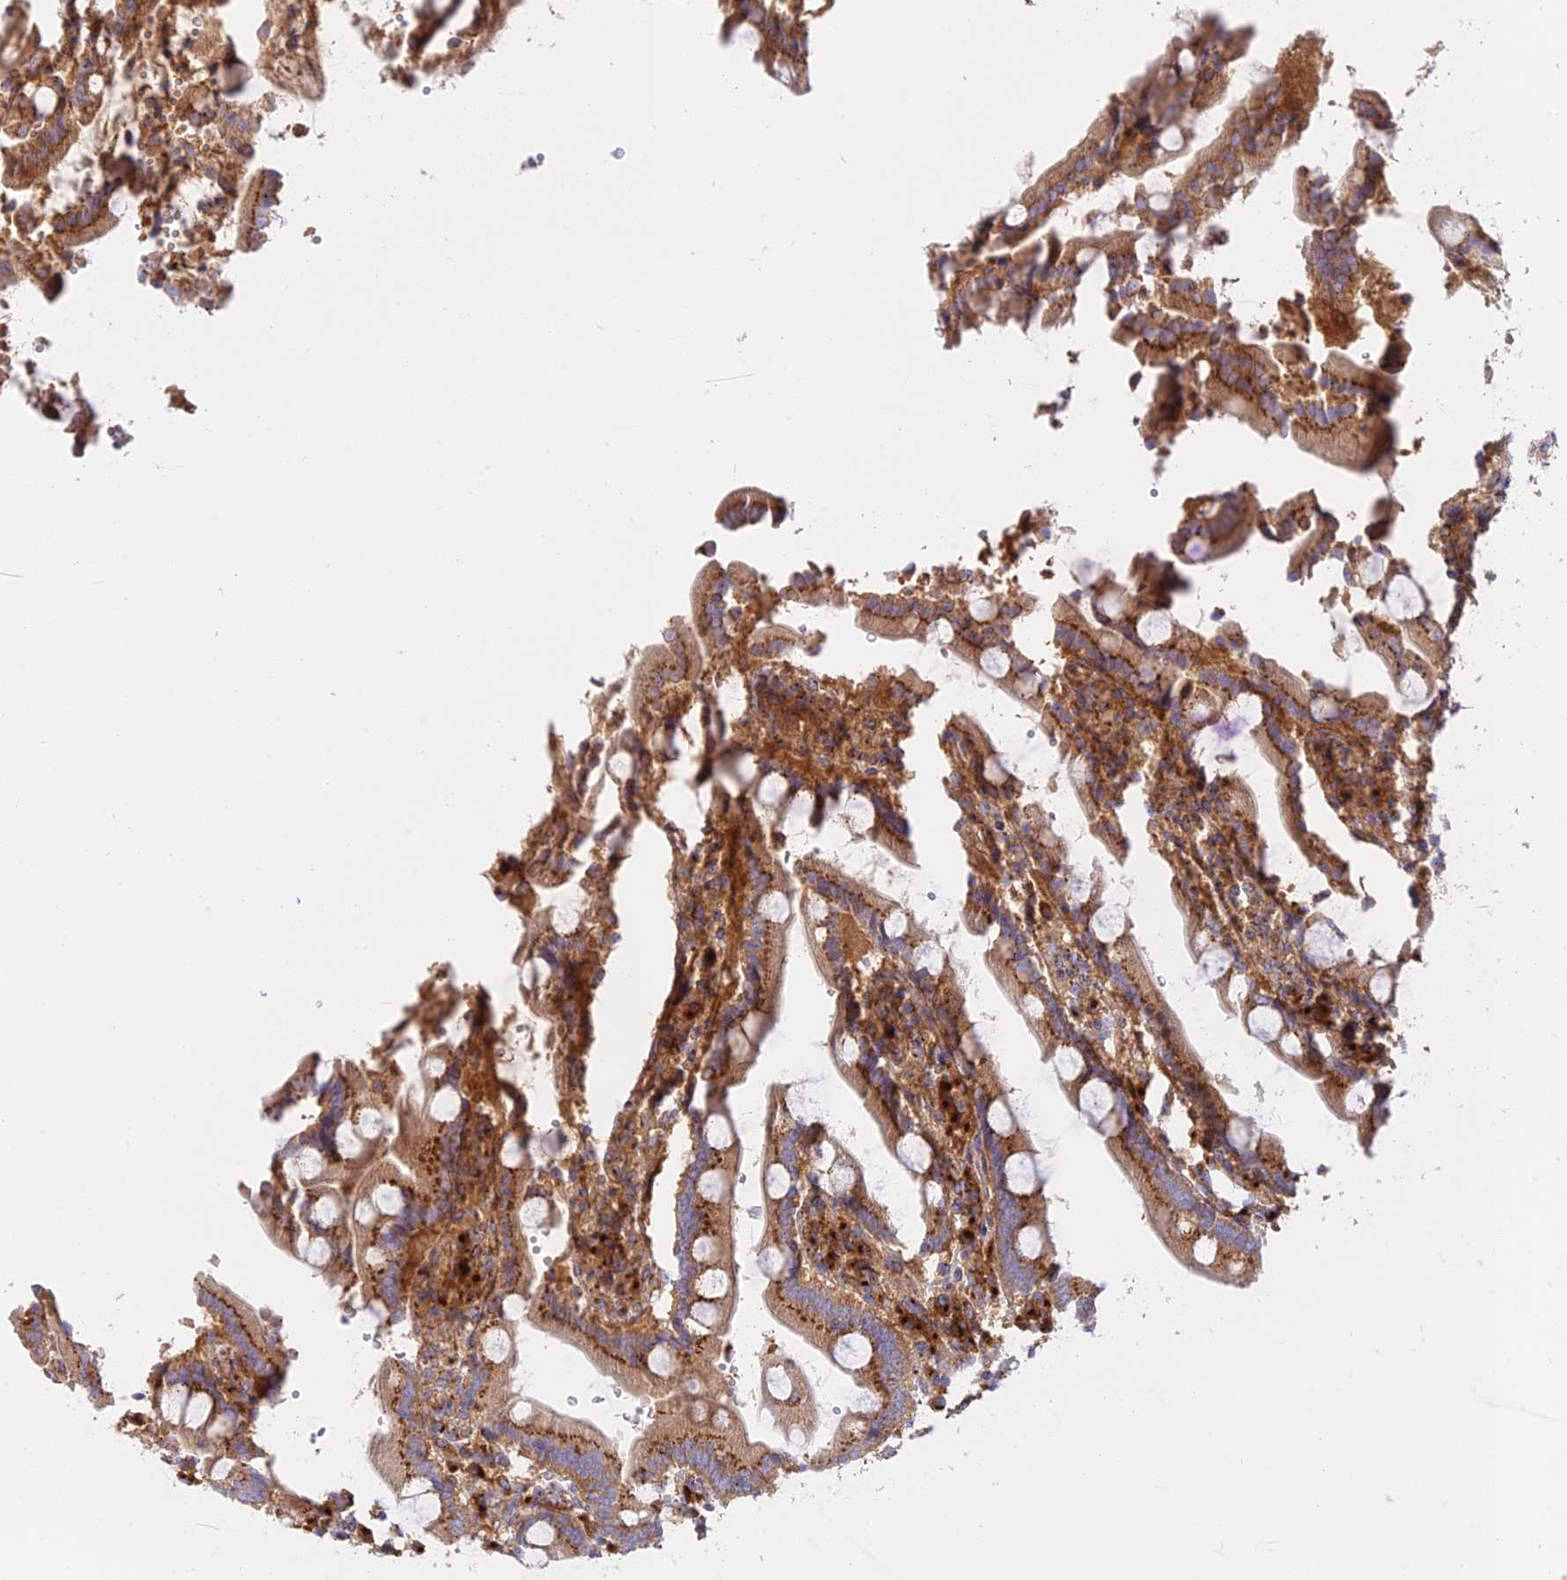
{"staining": {"intensity": "moderate", "quantity": ">75%", "location": "cytoplasmic/membranous"}, "tissue": "duodenum", "cell_type": "Glandular cells", "image_type": "normal", "snomed": [{"axis": "morphology", "description": "Normal tissue, NOS"}, {"axis": "topography", "description": "Small intestine, NOS"}], "caption": "Immunohistochemistry (IHC) (DAB) staining of normal duodenum shows moderate cytoplasmic/membranous protein staining in approximately >75% of glandular cells. (IHC, brightfield microscopy, high magnification).", "gene": "GOLGA3", "patient": {"sex": "female", "age": 71}}